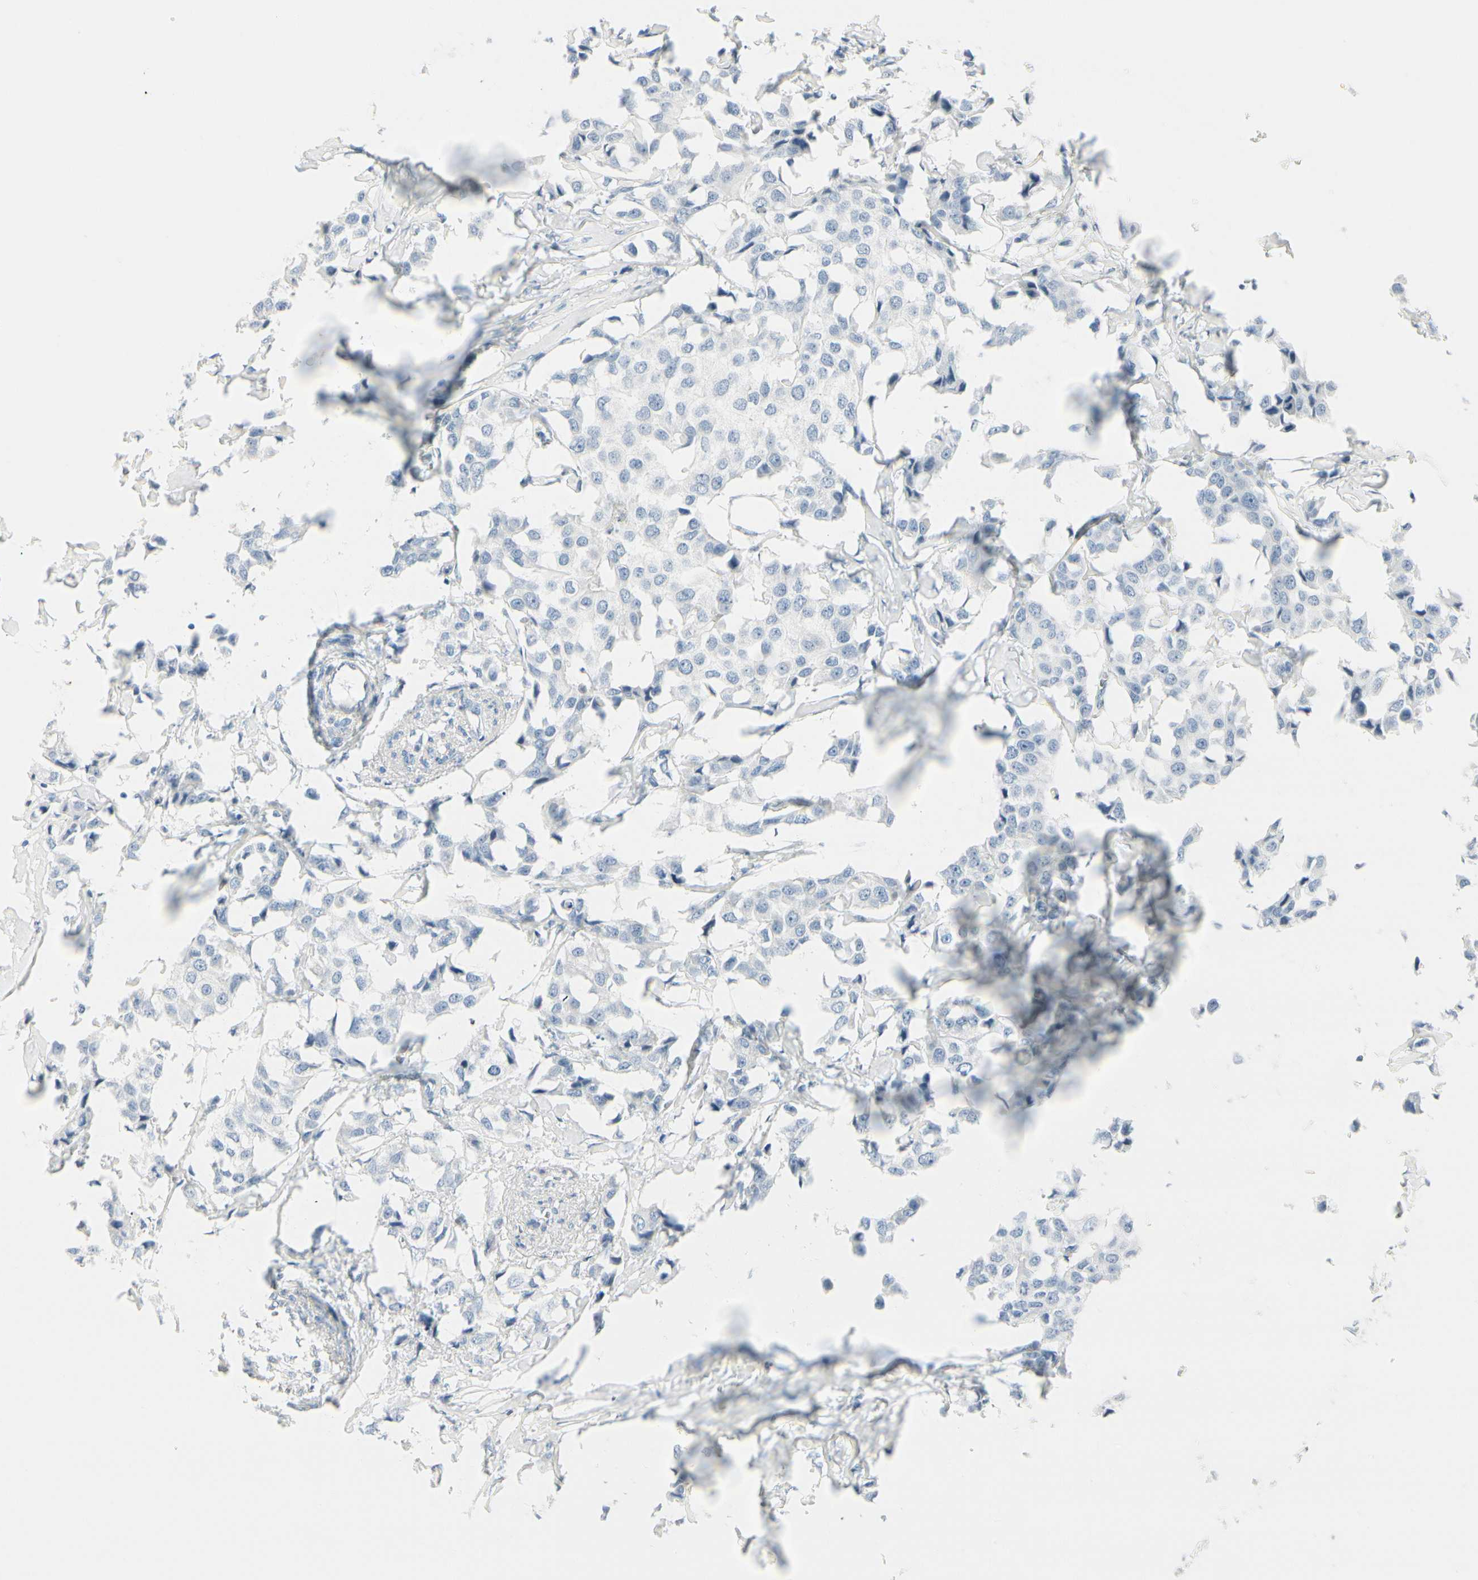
{"staining": {"intensity": "negative", "quantity": "none", "location": "none"}, "tissue": "breast cancer", "cell_type": "Tumor cells", "image_type": "cancer", "snomed": [{"axis": "morphology", "description": "Duct carcinoma"}, {"axis": "topography", "description": "Breast"}], "caption": "Breast cancer (intraductal carcinoma) stained for a protein using immunohistochemistry reveals no staining tumor cells.", "gene": "CDHR5", "patient": {"sex": "female", "age": 80}}